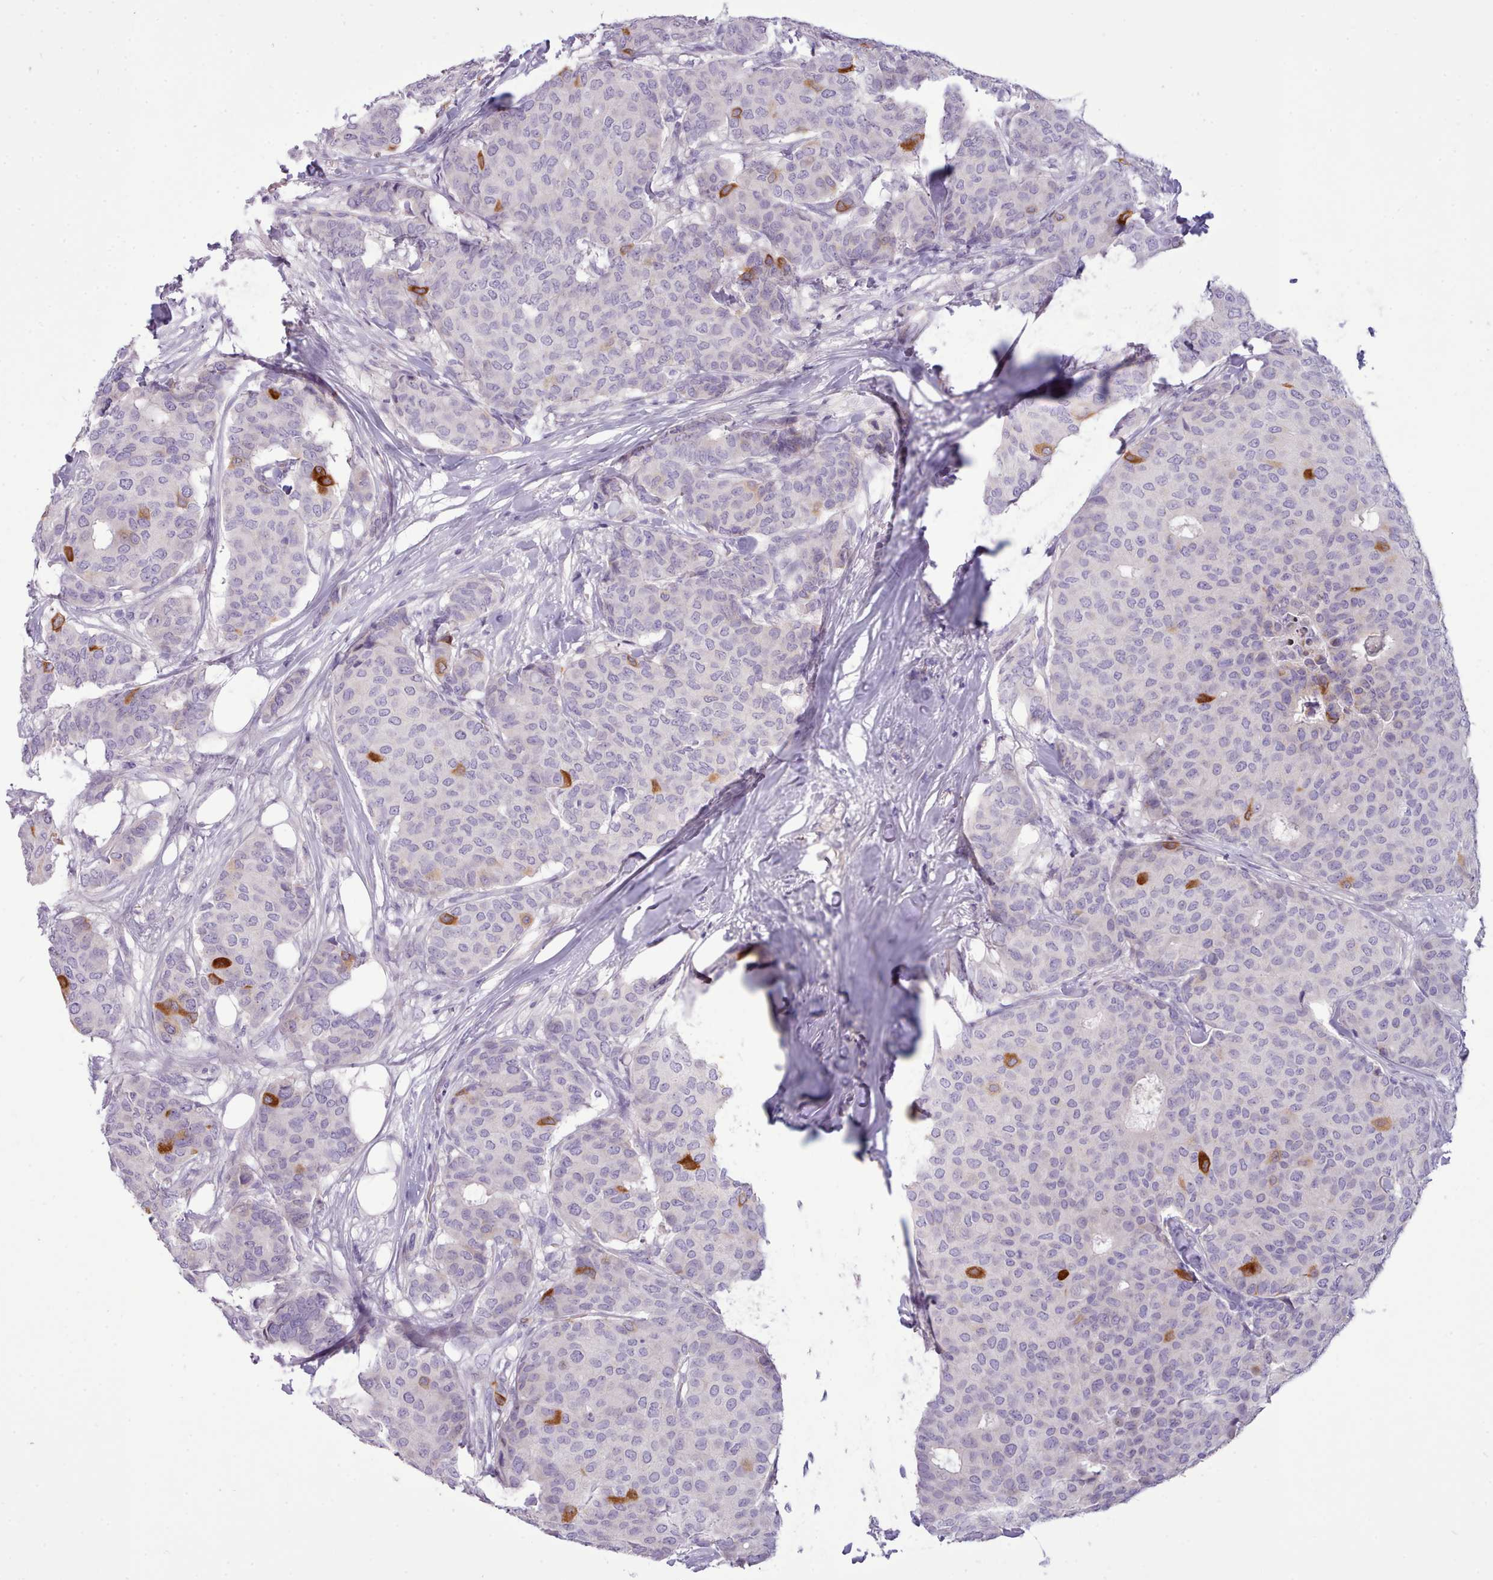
{"staining": {"intensity": "moderate", "quantity": "<25%", "location": "cytoplasmic/membranous"}, "tissue": "breast cancer", "cell_type": "Tumor cells", "image_type": "cancer", "snomed": [{"axis": "morphology", "description": "Duct carcinoma"}, {"axis": "topography", "description": "Breast"}], "caption": "Approximately <25% of tumor cells in breast cancer (infiltrating ductal carcinoma) display moderate cytoplasmic/membranous protein staining as visualized by brown immunohistochemical staining.", "gene": "CYP2A13", "patient": {"sex": "female", "age": 75}}